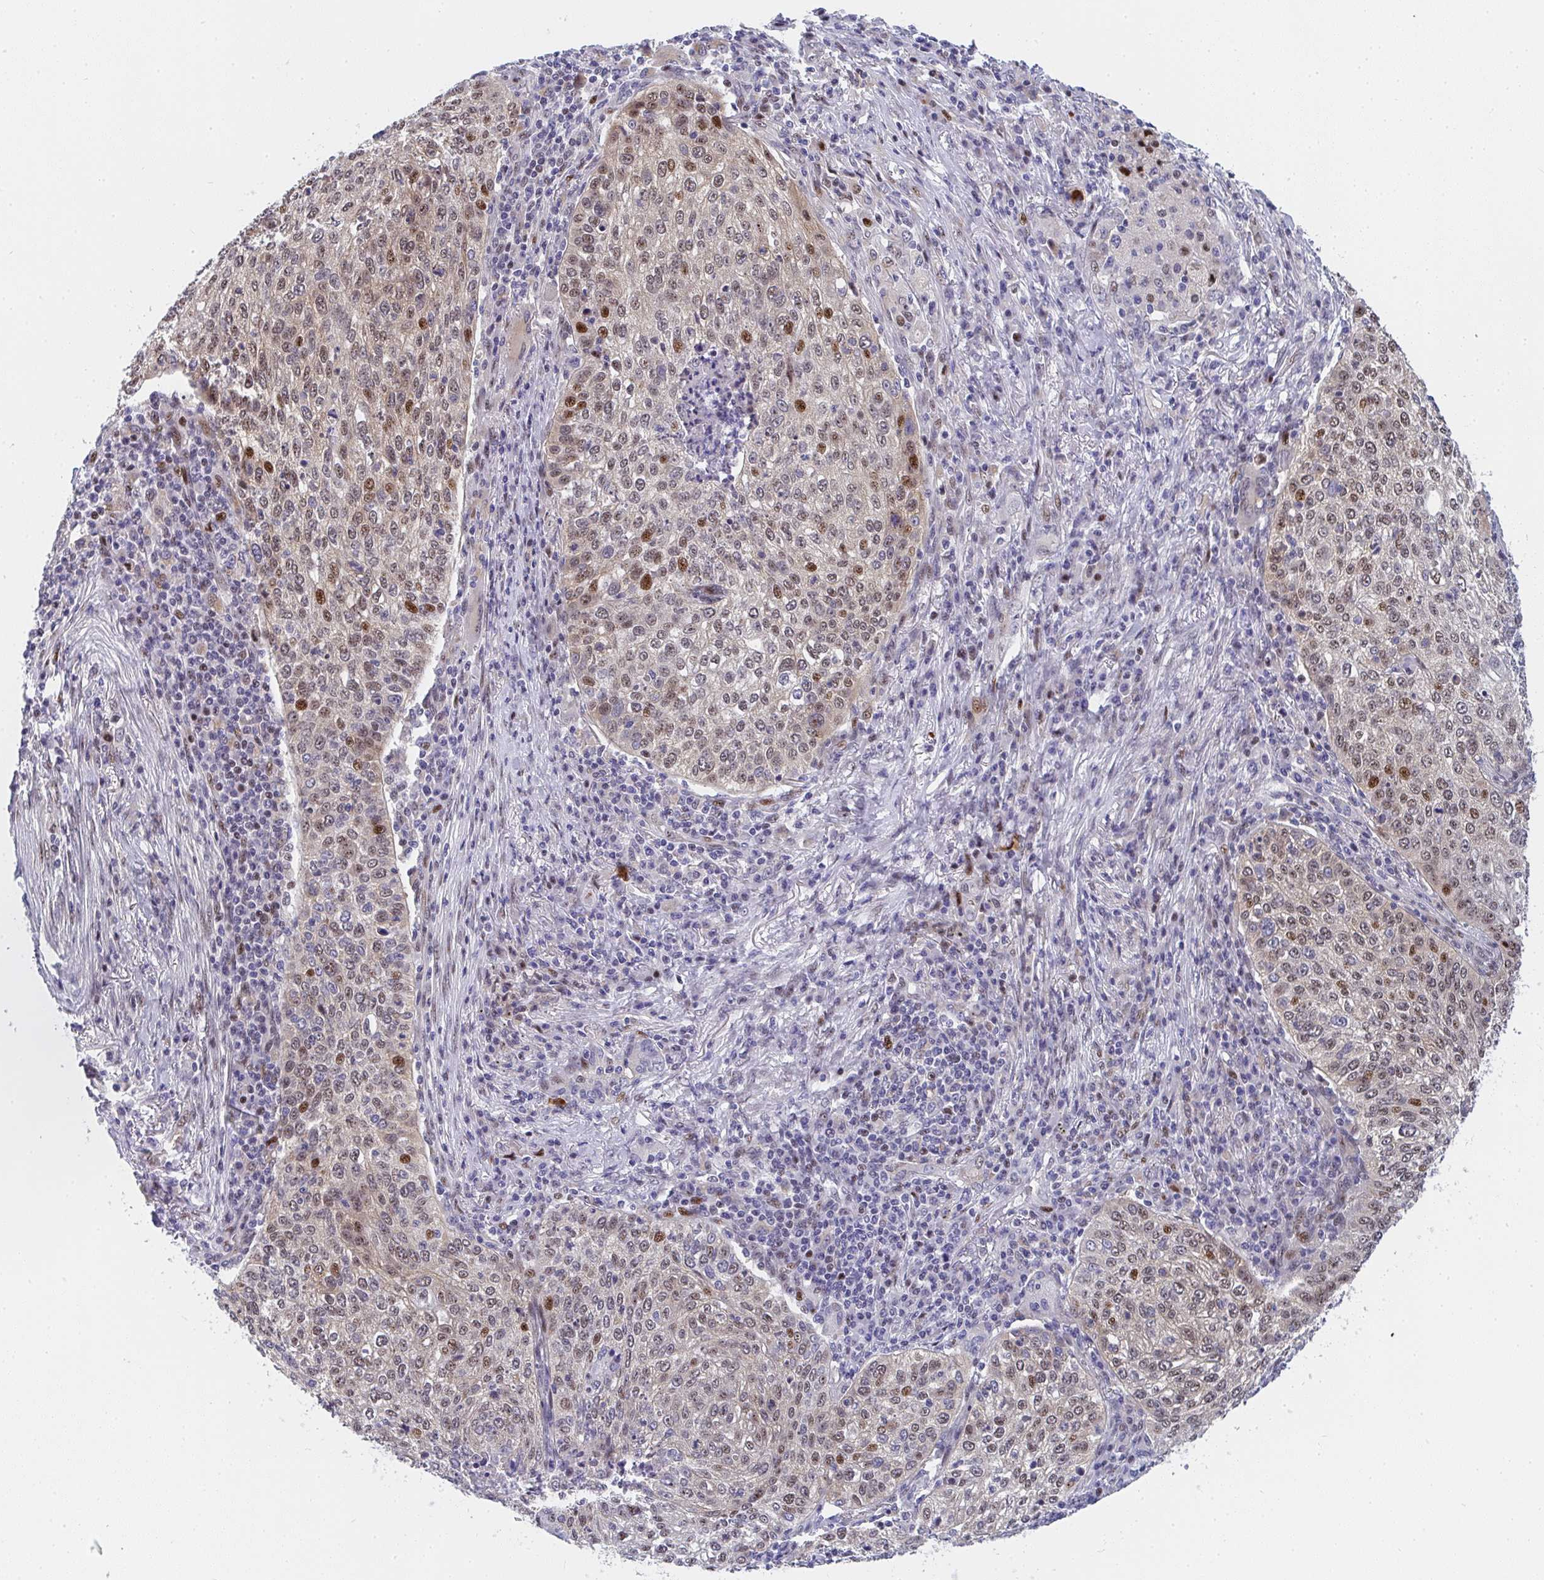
{"staining": {"intensity": "moderate", "quantity": ">75%", "location": "nuclear"}, "tissue": "lung cancer", "cell_type": "Tumor cells", "image_type": "cancer", "snomed": [{"axis": "morphology", "description": "Squamous cell carcinoma, NOS"}, {"axis": "topography", "description": "Lung"}], "caption": "About >75% of tumor cells in lung cancer display moderate nuclear protein staining as visualized by brown immunohistochemical staining.", "gene": "ZIC3", "patient": {"sex": "male", "age": 63}}